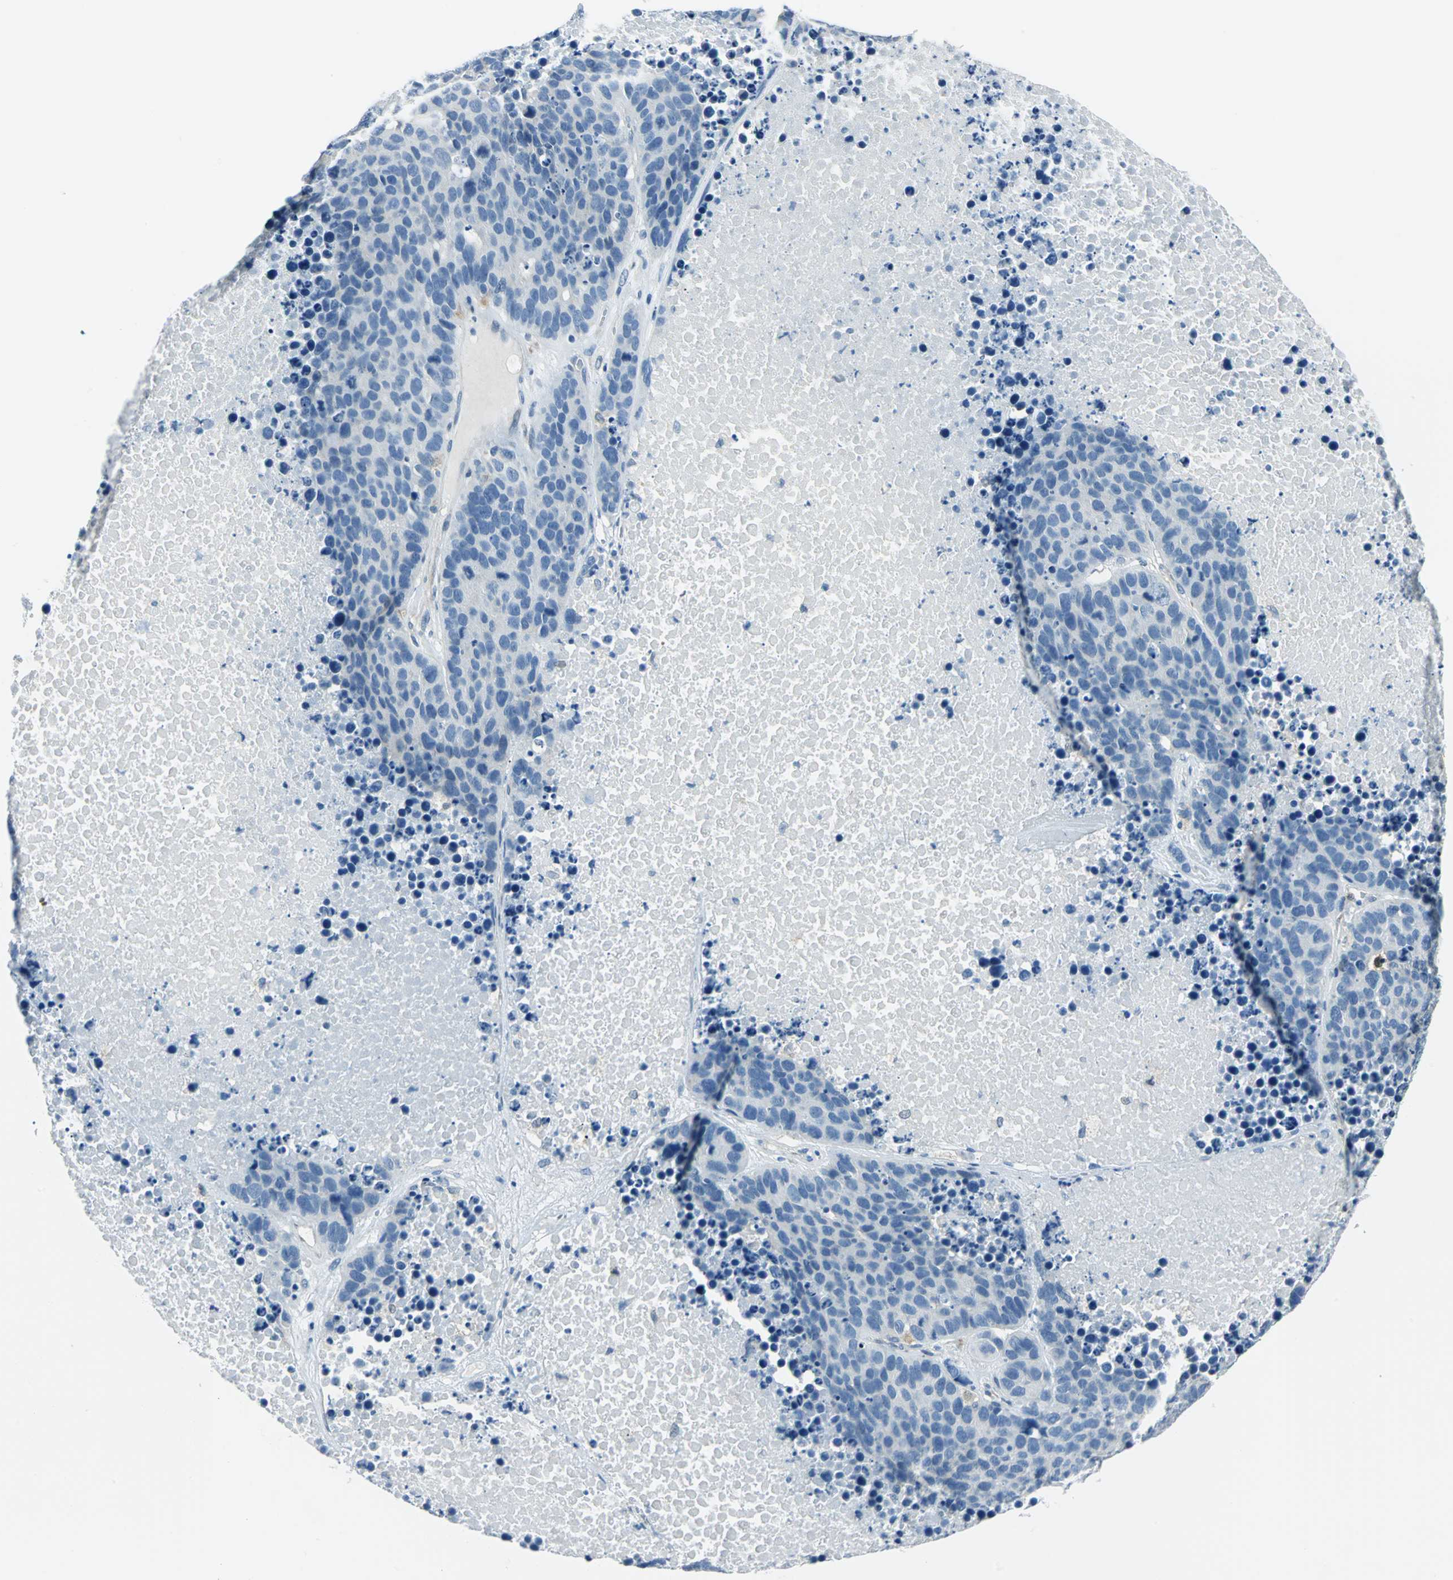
{"staining": {"intensity": "negative", "quantity": "none", "location": "none"}, "tissue": "carcinoid", "cell_type": "Tumor cells", "image_type": "cancer", "snomed": [{"axis": "morphology", "description": "Carcinoid, malignant, NOS"}, {"axis": "topography", "description": "Lung"}], "caption": "The IHC histopathology image has no significant expression in tumor cells of carcinoid (malignant) tissue.", "gene": "AKR1A1", "patient": {"sex": "male", "age": 60}}